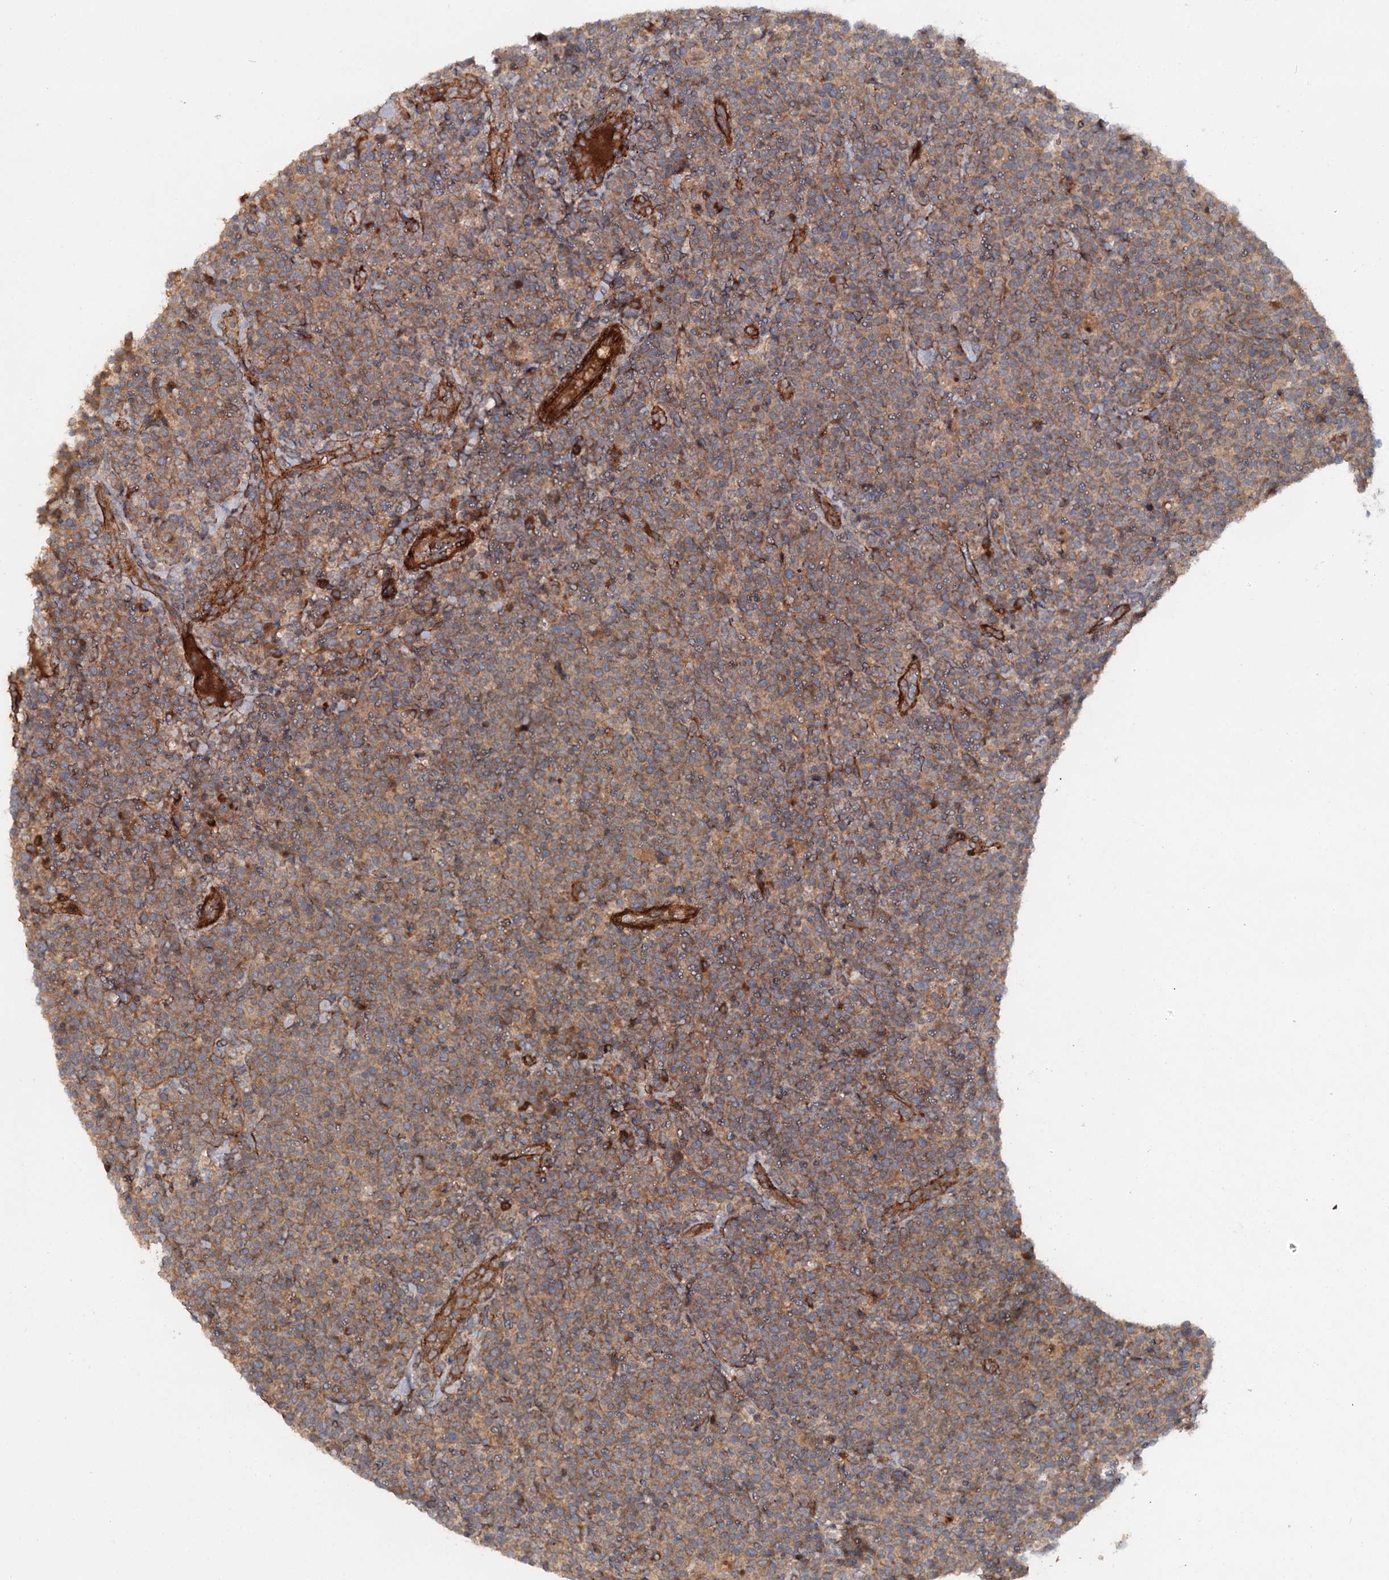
{"staining": {"intensity": "moderate", "quantity": "<25%", "location": "cytoplasmic/membranous"}, "tissue": "lymphoma", "cell_type": "Tumor cells", "image_type": "cancer", "snomed": [{"axis": "morphology", "description": "Malignant lymphoma, non-Hodgkin's type, High grade"}, {"axis": "topography", "description": "Lymph node"}], "caption": "A brown stain highlights moderate cytoplasmic/membranous staining of a protein in human lymphoma tumor cells. (Stains: DAB in brown, nuclei in blue, Microscopy: brightfield microscopy at high magnification).", "gene": "ADGRG4", "patient": {"sex": "male", "age": 61}}